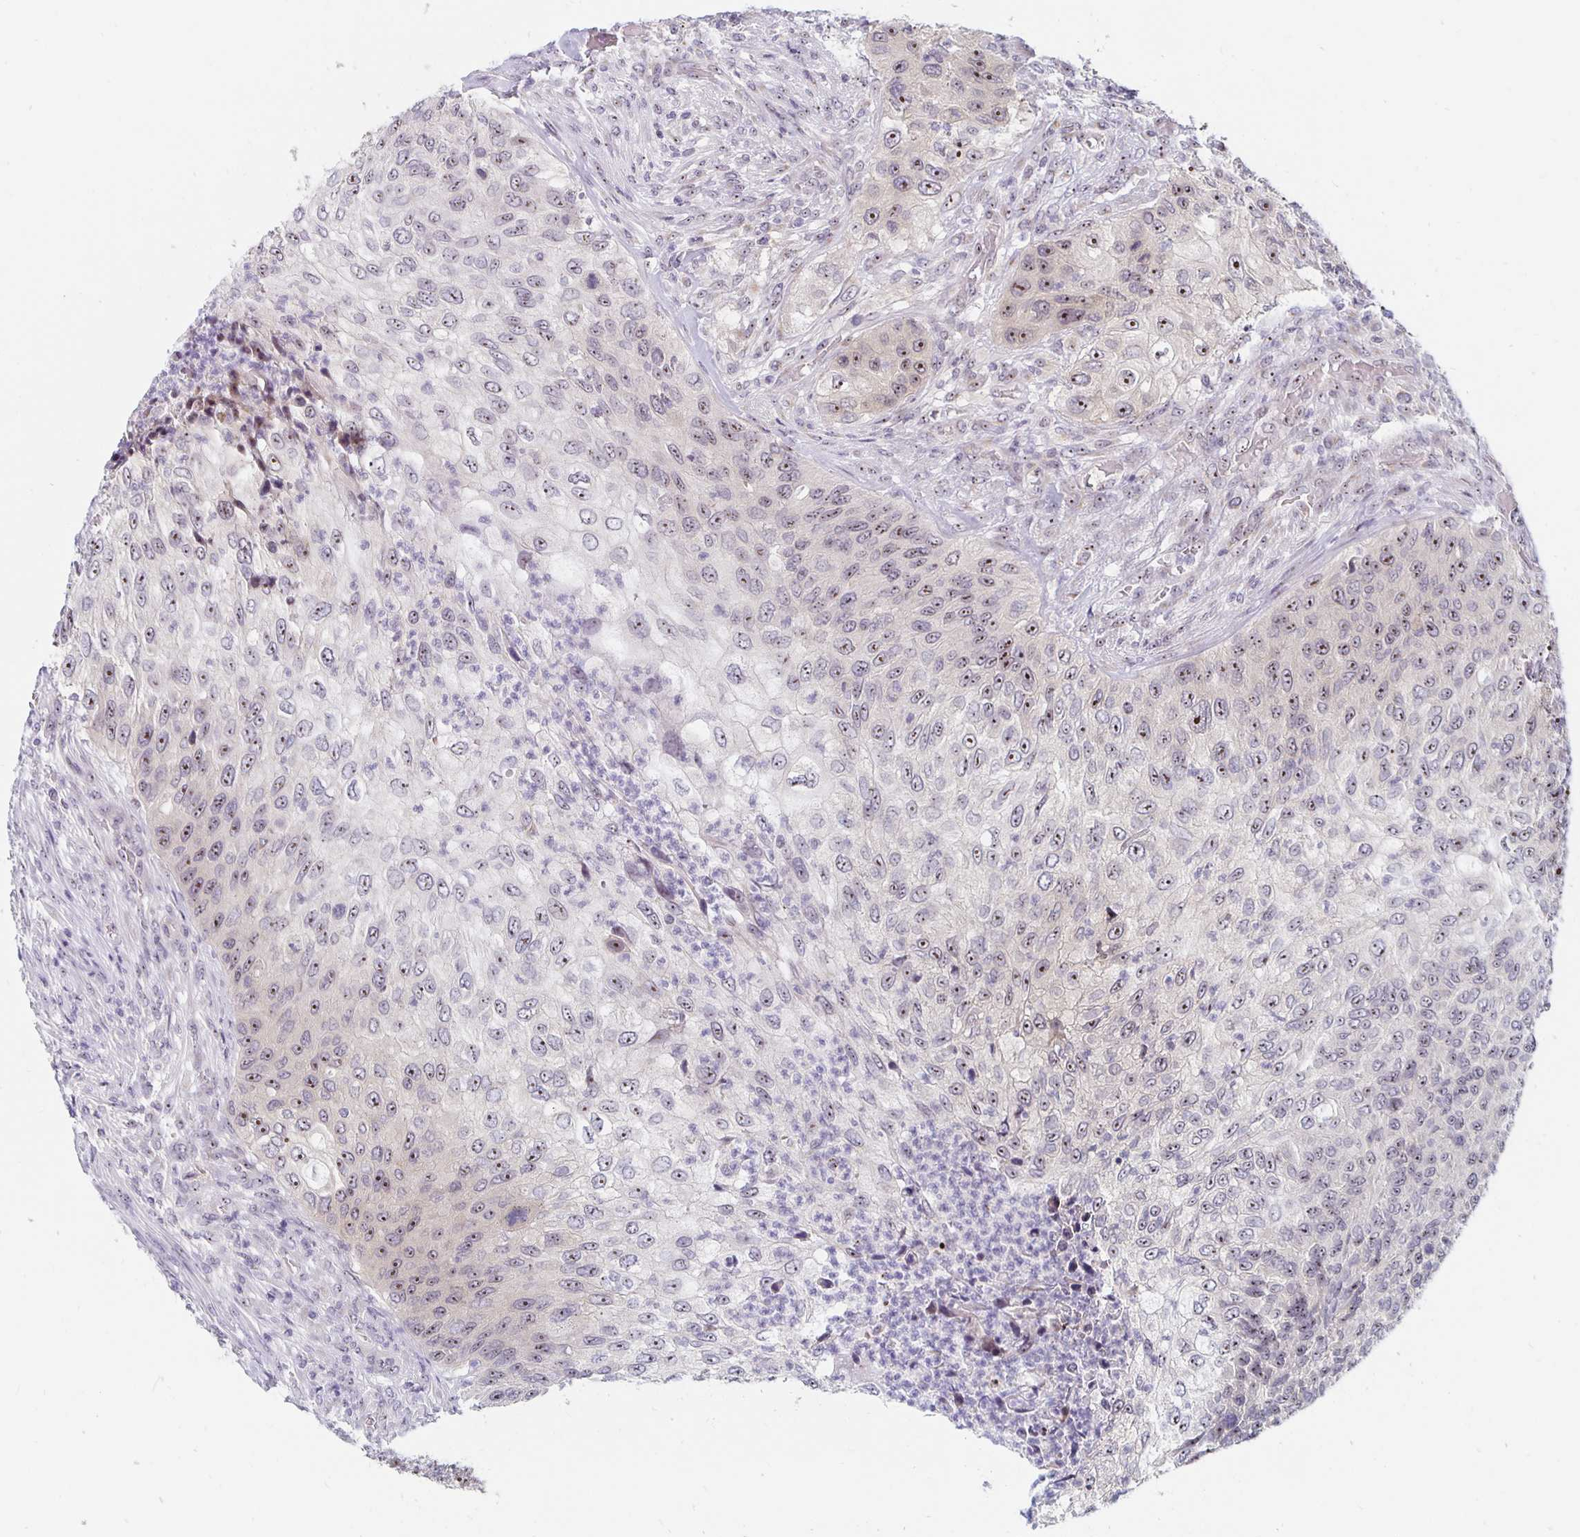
{"staining": {"intensity": "moderate", "quantity": "25%-75%", "location": "nuclear"}, "tissue": "urothelial cancer", "cell_type": "Tumor cells", "image_type": "cancer", "snomed": [{"axis": "morphology", "description": "Urothelial carcinoma, High grade"}, {"axis": "topography", "description": "Urinary bladder"}], "caption": "Urothelial cancer was stained to show a protein in brown. There is medium levels of moderate nuclear staining in about 25%-75% of tumor cells.", "gene": "NUP85", "patient": {"sex": "female", "age": 60}}